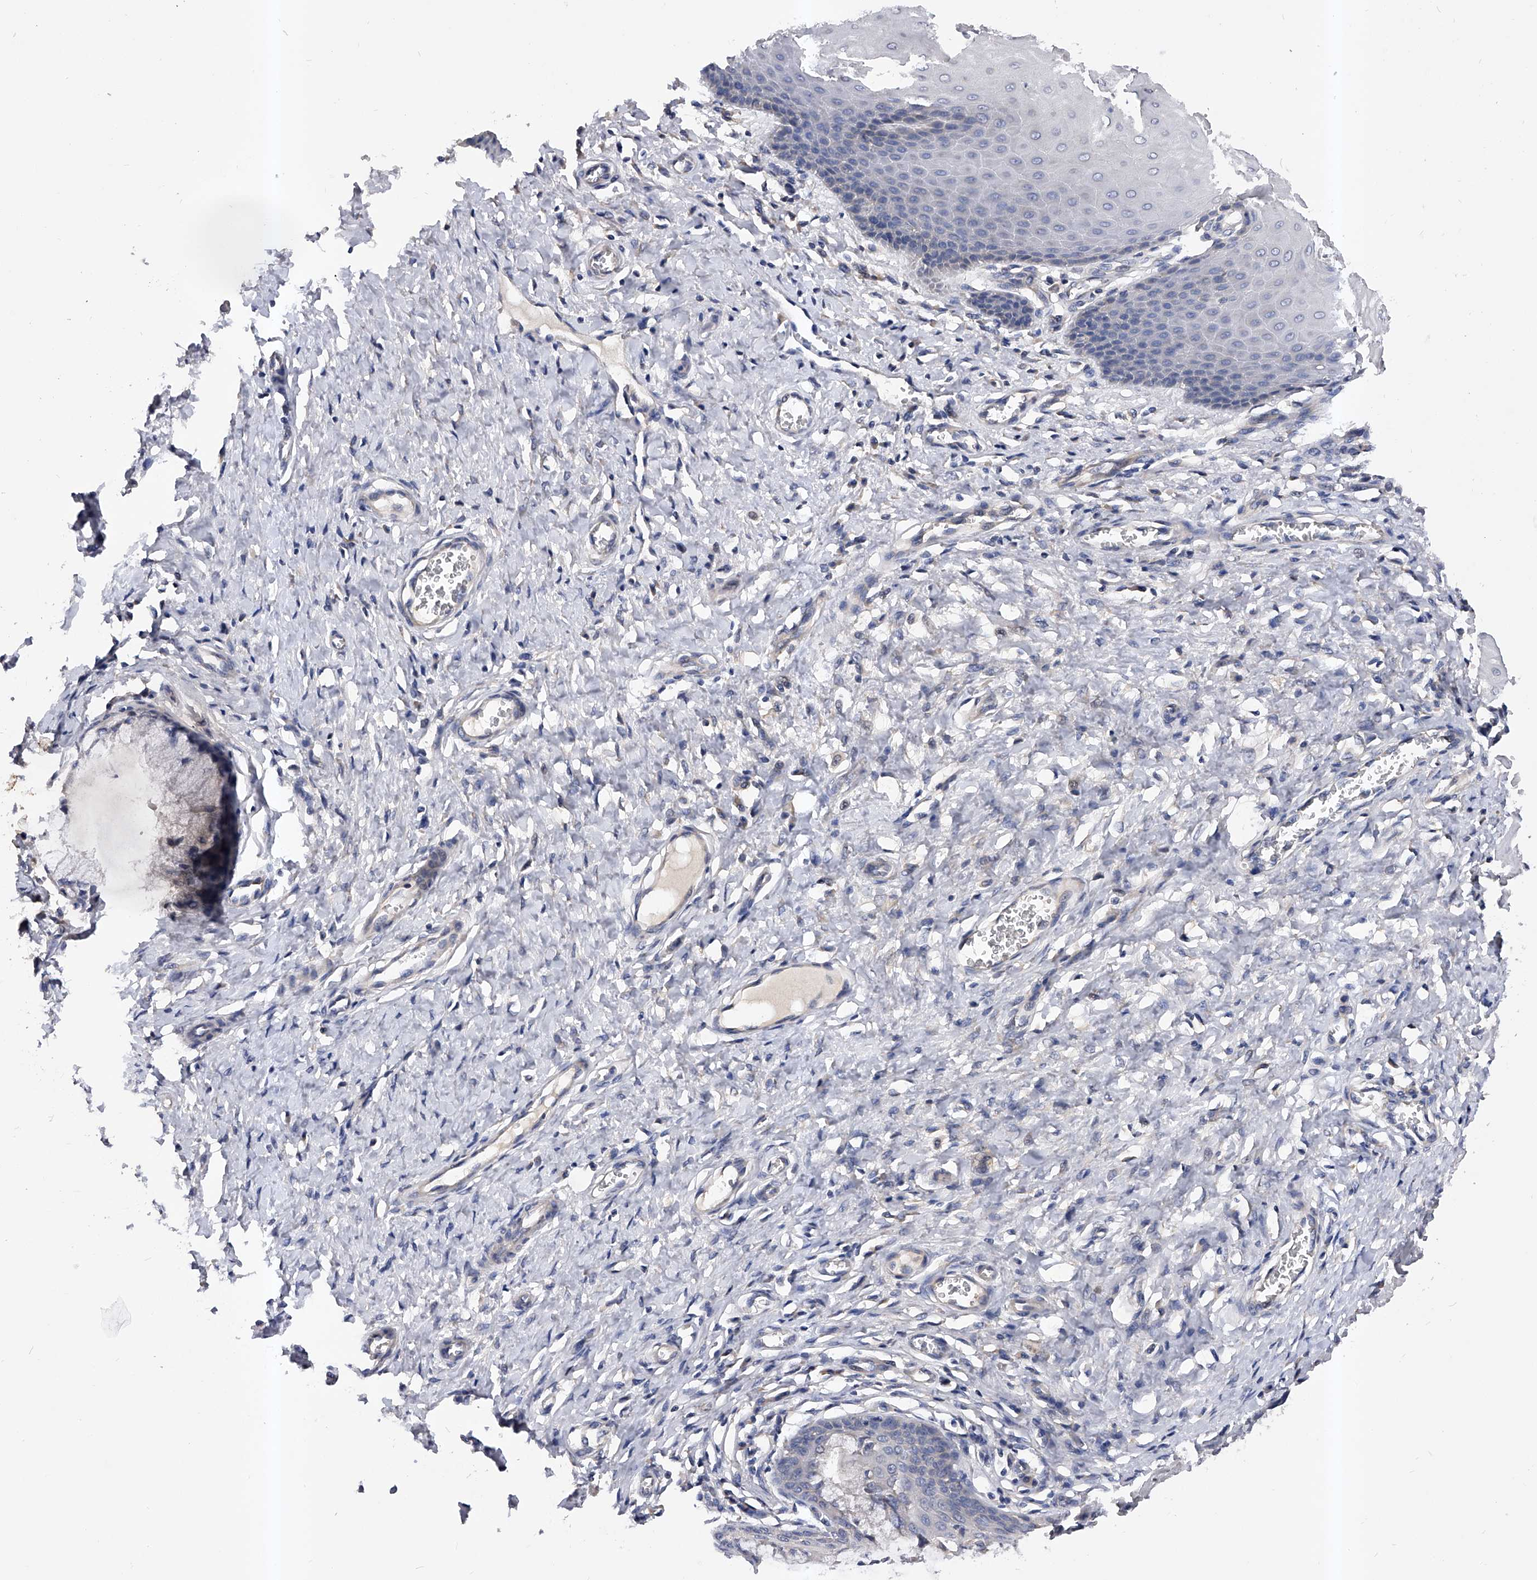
{"staining": {"intensity": "weak", "quantity": "<25%", "location": "cytoplasmic/membranous"}, "tissue": "cervix", "cell_type": "Glandular cells", "image_type": "normal", "snomed": [{"axis": "morphology", "description": "Normal tissue, NOS"}, {"axis": "topography", "description": "Cervix"}], "caption": "Normal cervix was stained to show a protein in brown. There is no significant positivity in glandular cells.", "gene": "ARL4C", "patient": {"sex": "female", "age": 55}}